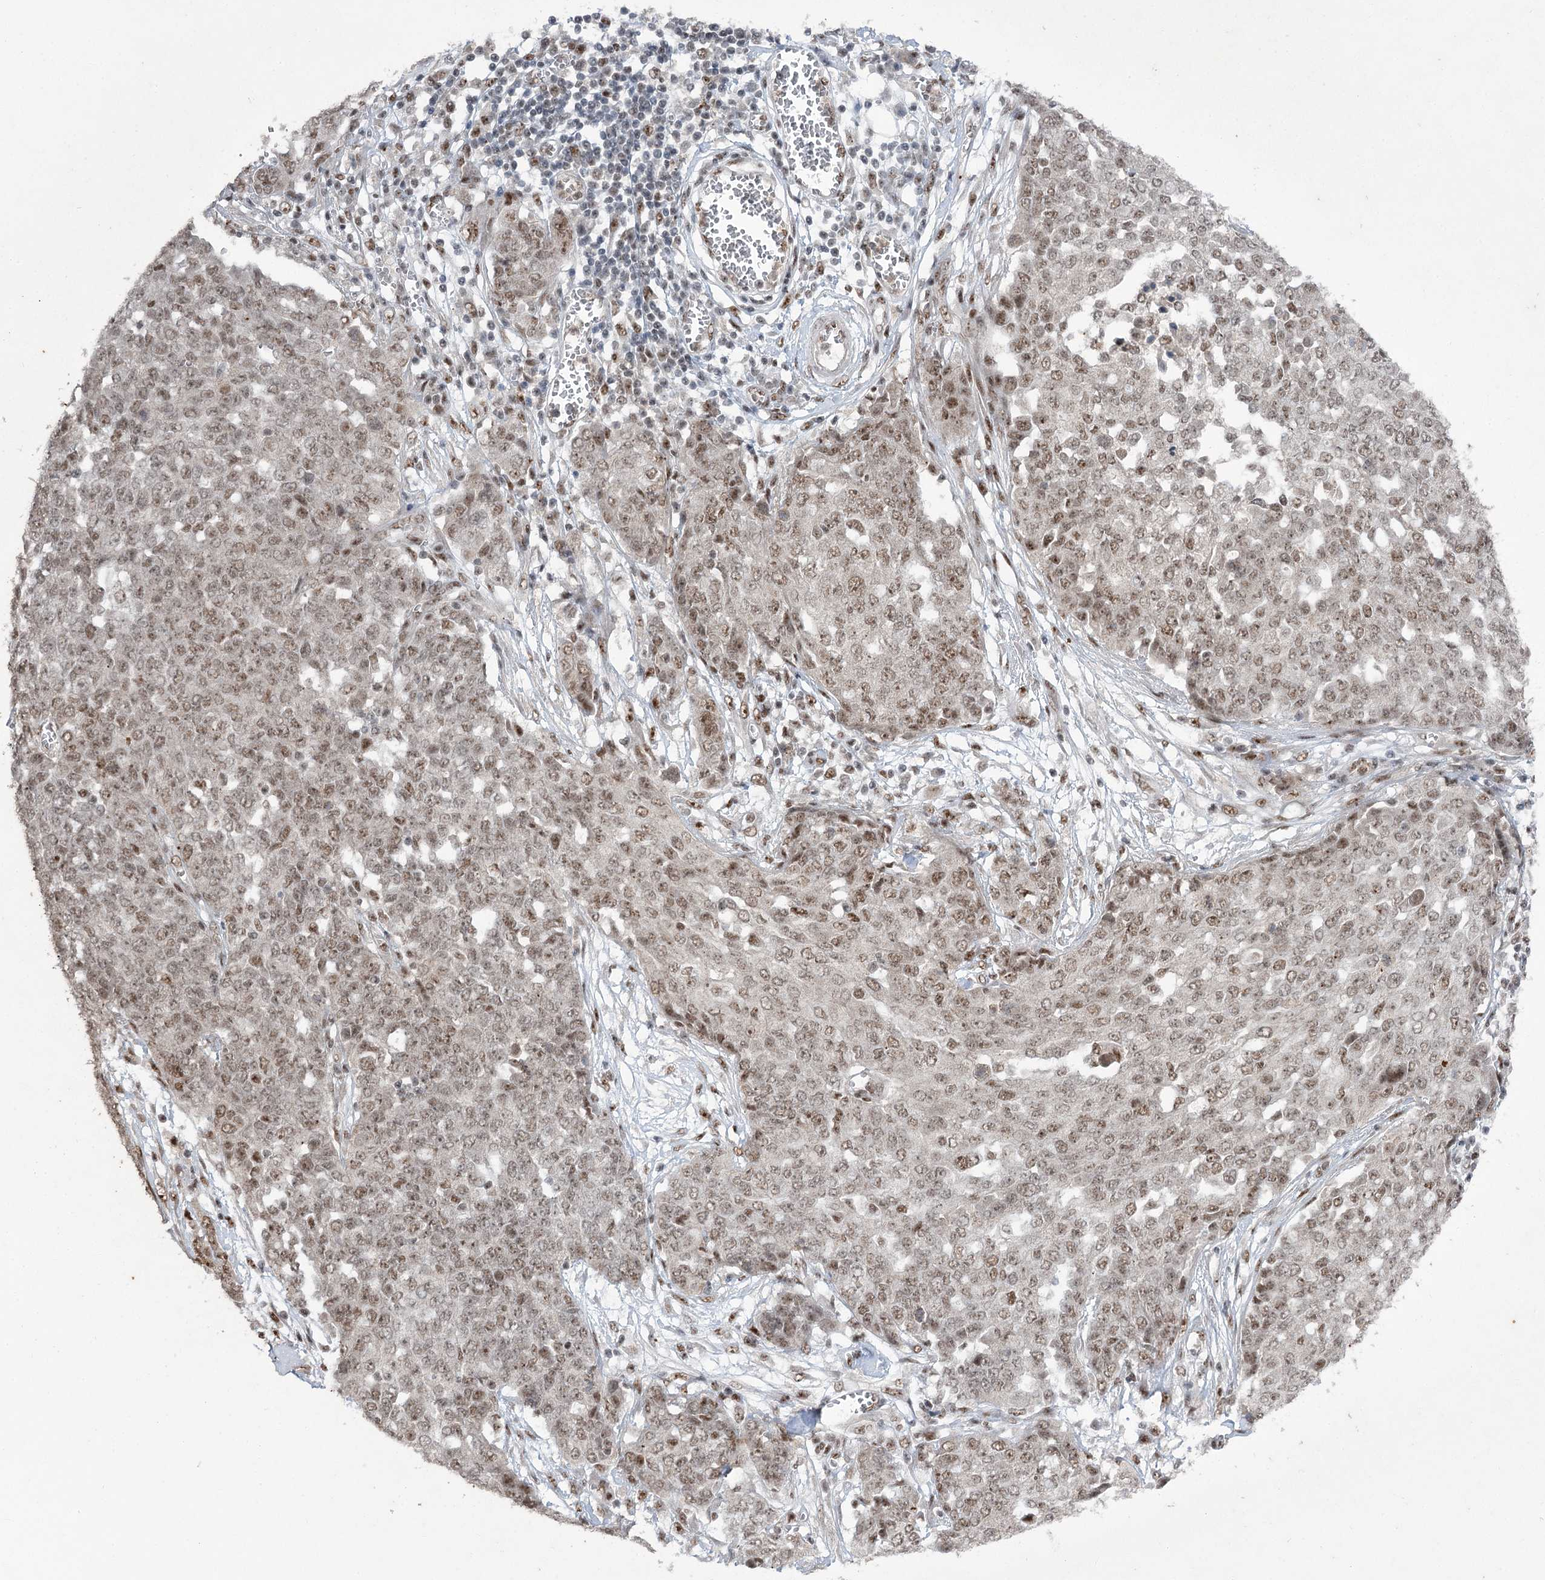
{"staining": {"intensity": "moderate", "quantity": "25%-75%", "location": "nuclear"}, "tissue": "ovarian cancer", "cell_type": "Tumor cells", "image_type": "cancer", "snomed": [{"axis": "morphology", "description": "Cystadenocarcinoma, serous, NOS"}, {"axis": "topography", "description": "Soft tissue"}, {"axis": "topography", "description": "Ovary"}], "caption": "Immunohistochemistry micrograph of neoplastic tissue: human ovarian cancer (serous cystadenocarcinoma) stained using IHC reveals medium levels of moderate protein expression localized specifically in the nuclear of tumor cells, appearing as a nuclear brown color.", "gene": "ERCC3", "patient": {"sex": "female", "age": 57}}